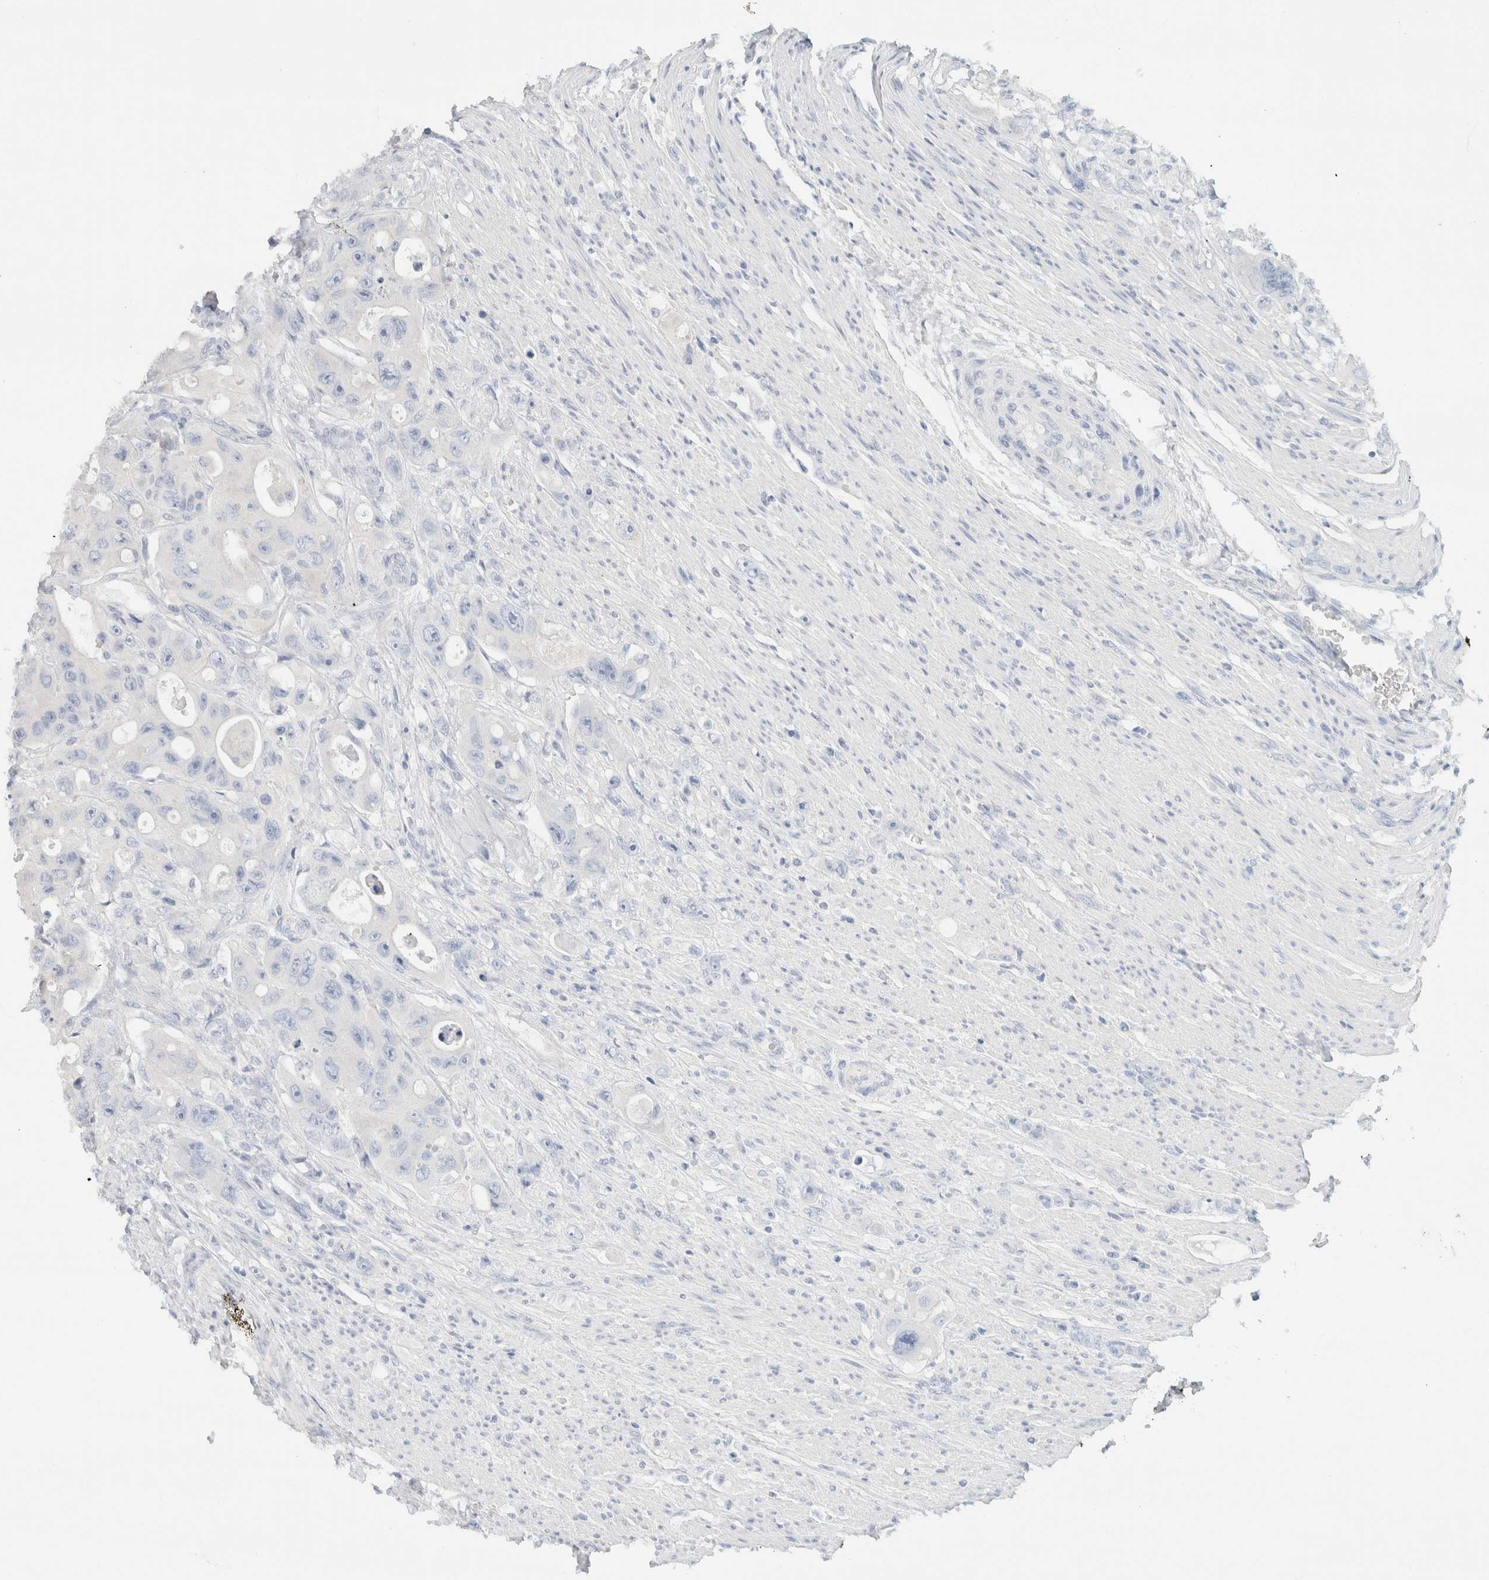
{"staining": {"intensity": "negative", "quantity": "none", "location": "none"}, "tissue": "colorectal cancer", "cell_type": "Tumor cells", "image_type": "cancer", "snomed": [{"axis": "morphology", "description": "Adenocarcinoma, NOS"}, {"axis": "topography", "description": "Colon"}], "caption": "This histopathology image is of adenocarcinoma (colorectal) stained with IHC to label a protein in brown with the nuclei are counter-stained blue. There is no staining in tumor cells.", "gene": "ALOX12B", "patient": {"sex": "female", "age": 46}}